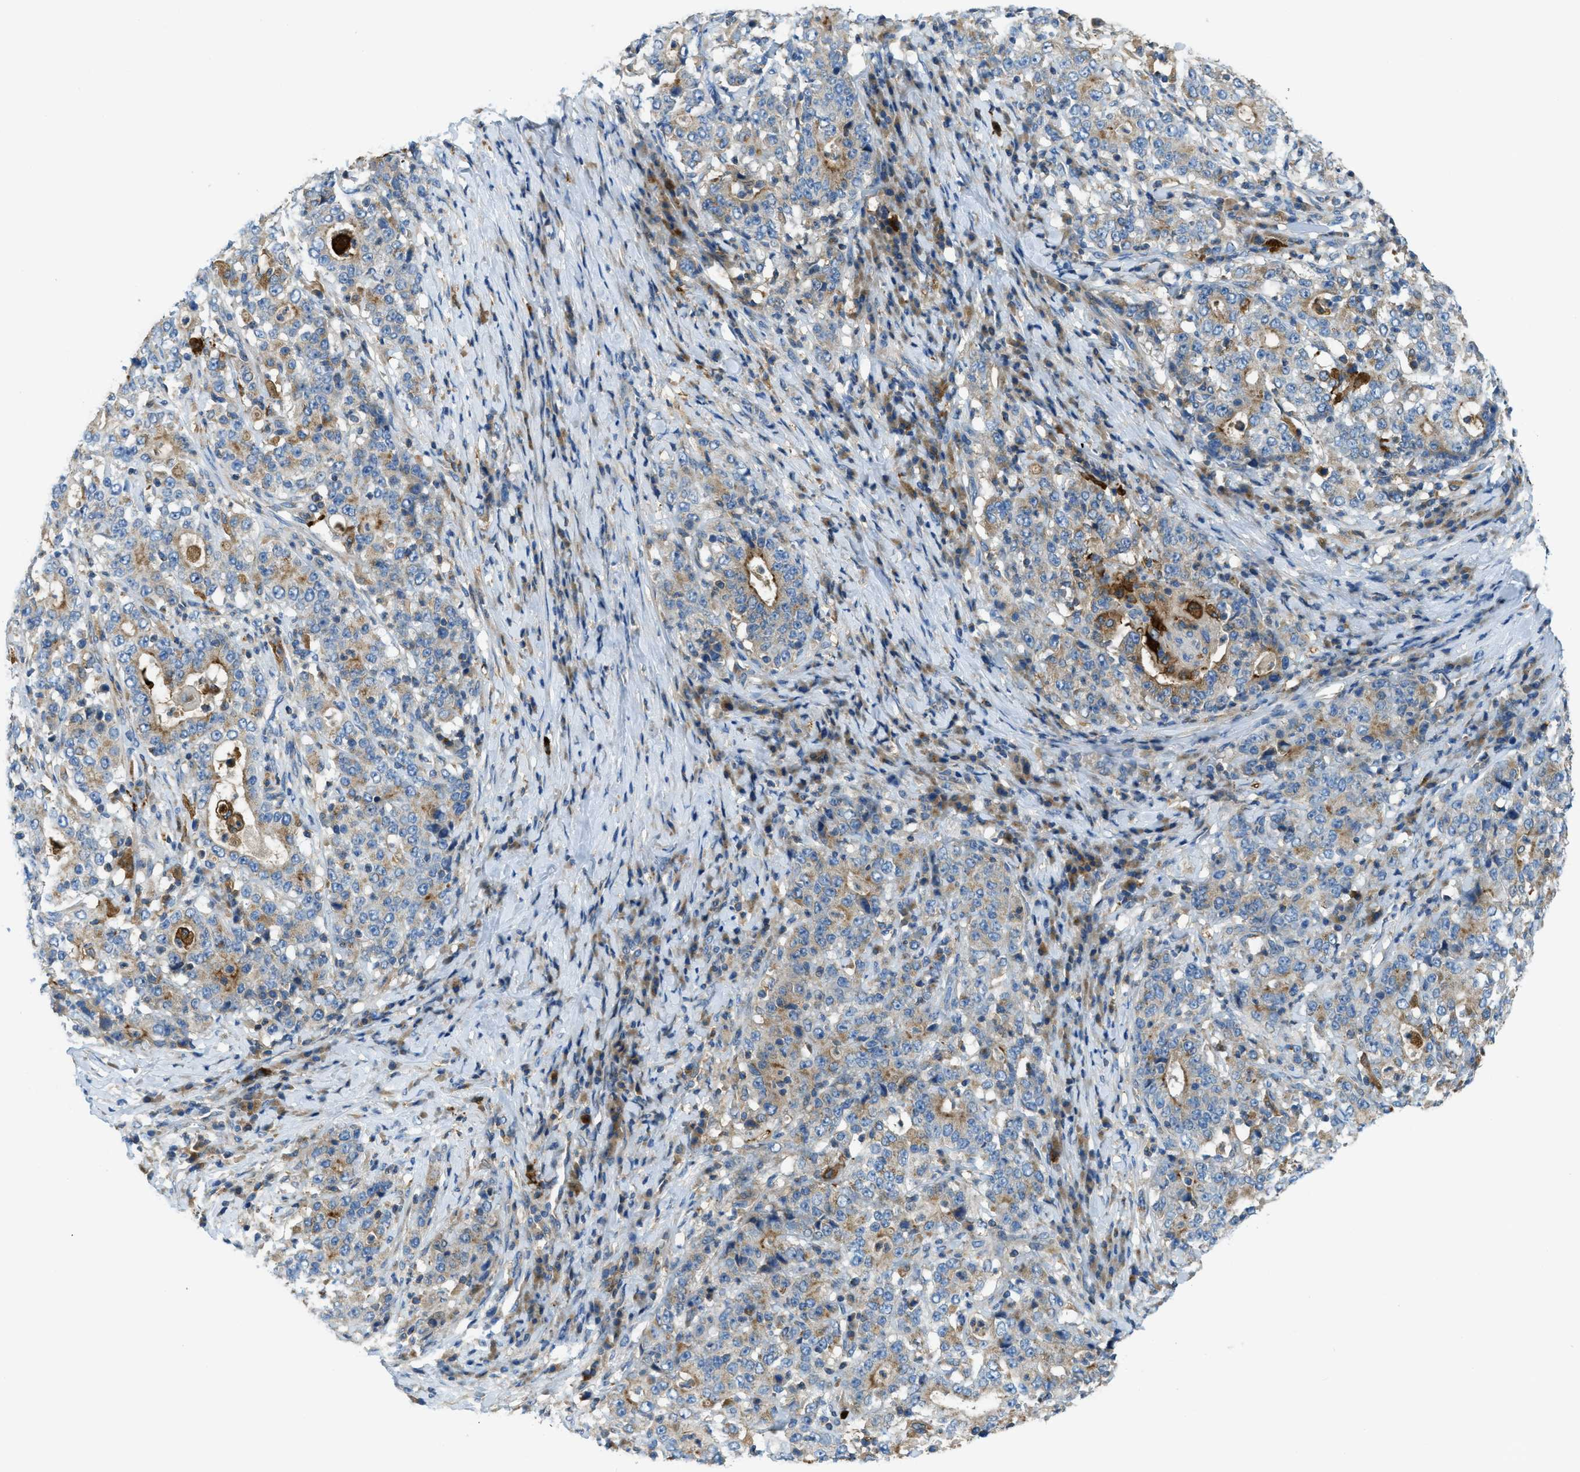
{"staining": {"intensity": "moderate", "quantity": "<25%", "location": "cytoplasmic/membranous"}, "tissue": "stomach cancer", "cell_type": "Tumor cells", "image_type": "cancer", "snomed": [{"axis": "morphology", "description": "Normal tissue, NOS"}, {"axis": "morphology", "description": "Adenocarcinoma, NOS"}, {"axis": "topography", "description": "Stomach, upper"}, {"axis": "topography", "description": "Stomach"}], "caption": "DAB (3,3'-diaminobenzidine) immunohistochemical staining of human stomach cancer displays moderate cytoplasmic/membranous protein positivity in approximately <25% of tumor cells.", "gene": "RFFL", "patient": {"sex": "male", "age": 59}}